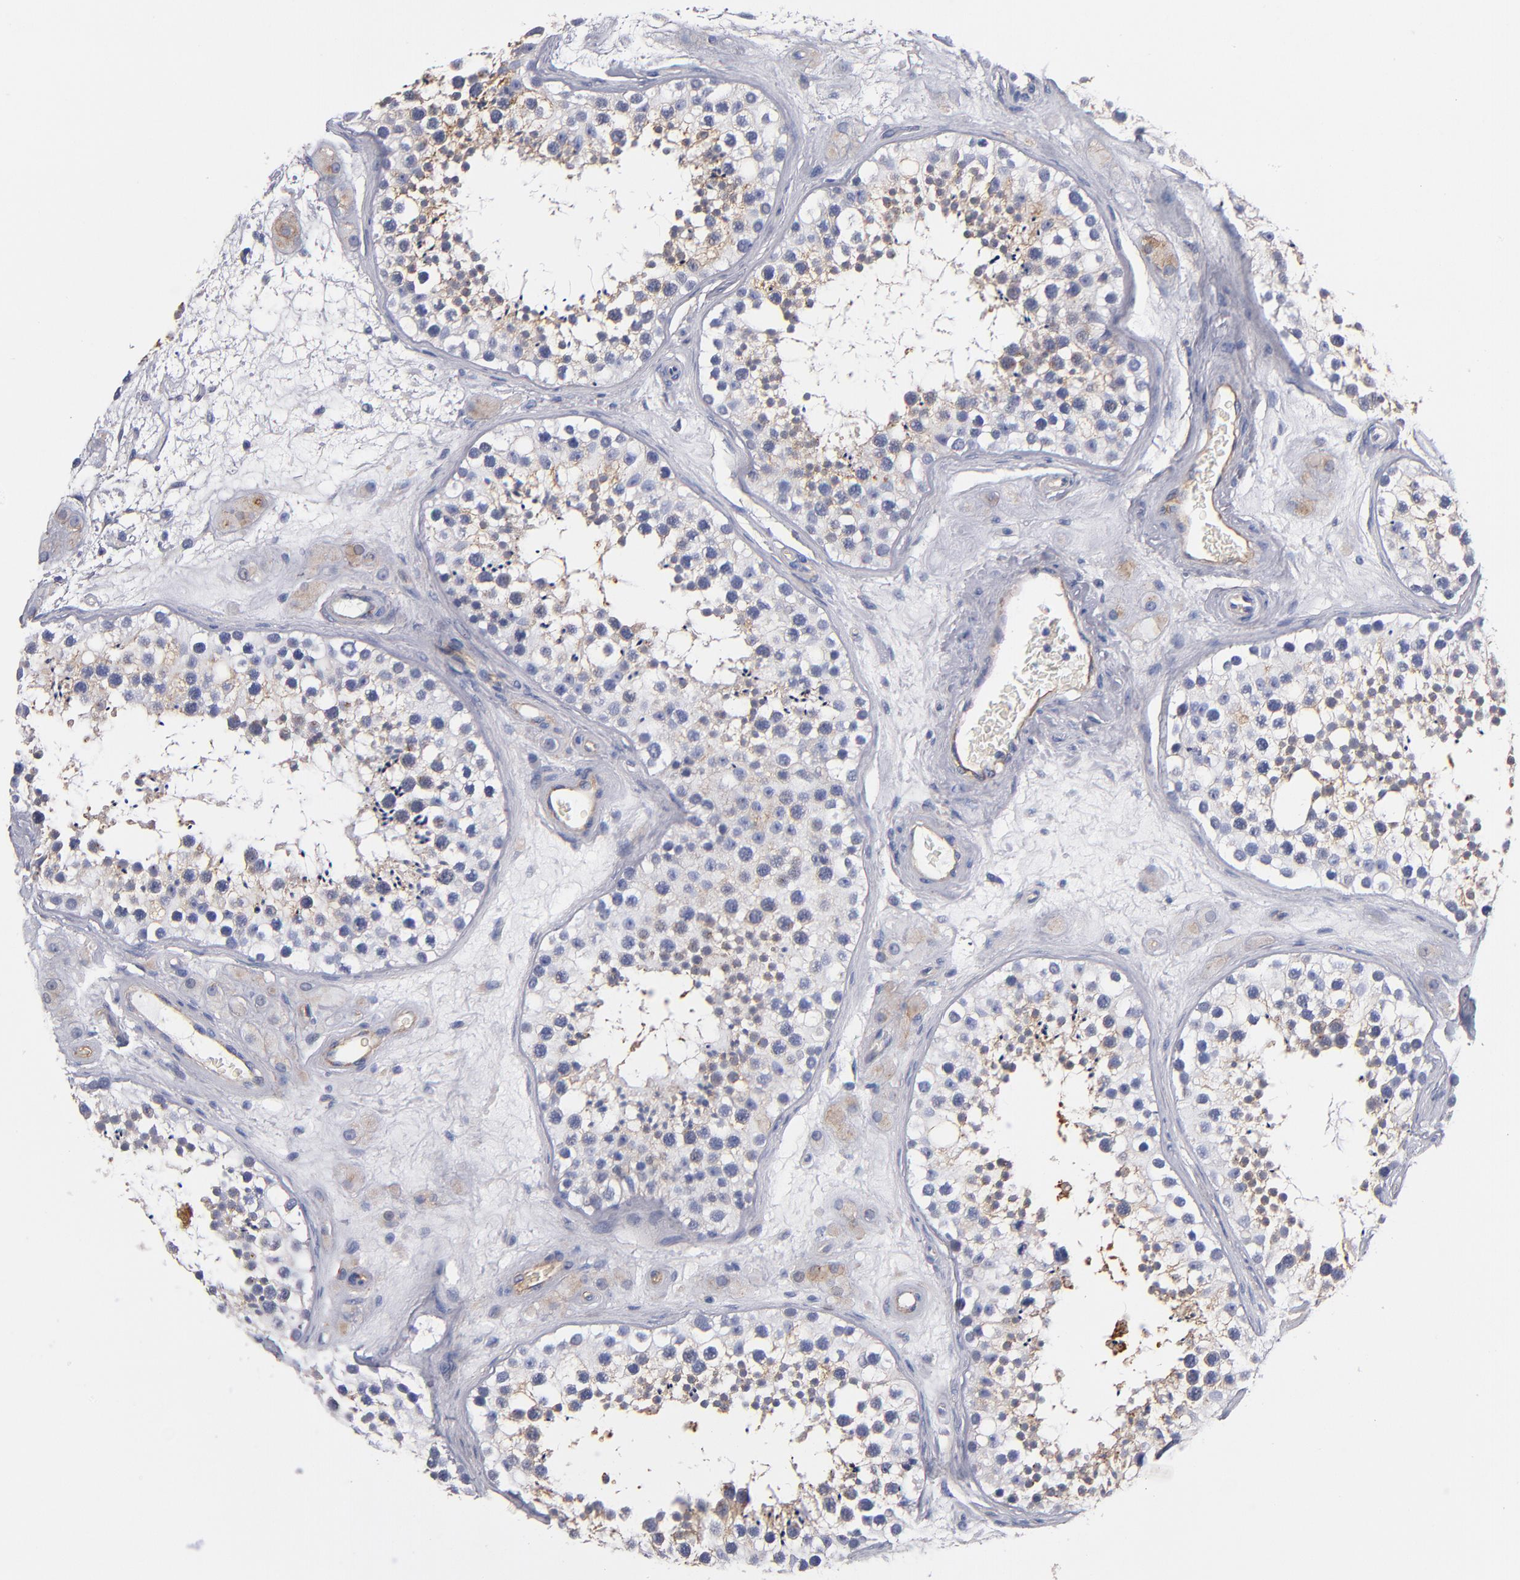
{"staining": {"intensity": "moderate", "quantity": "25%-75%", "location": "cytoplasmic/membranous"}, "tissue": "testis", "cell_type": "Cells in seminiferous ducts", "image_type": "normal", "snomed": [{"axis": "morphology", "description": "Normal tissue, NOS"}, {"axis": "topography", "description": "Testis"}], "caption": "About 25%-75% of cells in seminiferous ducts in benign human testis demonstrate moderate cytoplasmic/membranous protein positivity as visualized by brown immunohistochemical staining.", "gene": "PLSCR4", "patient": {"sex": "male", "age": 38}}